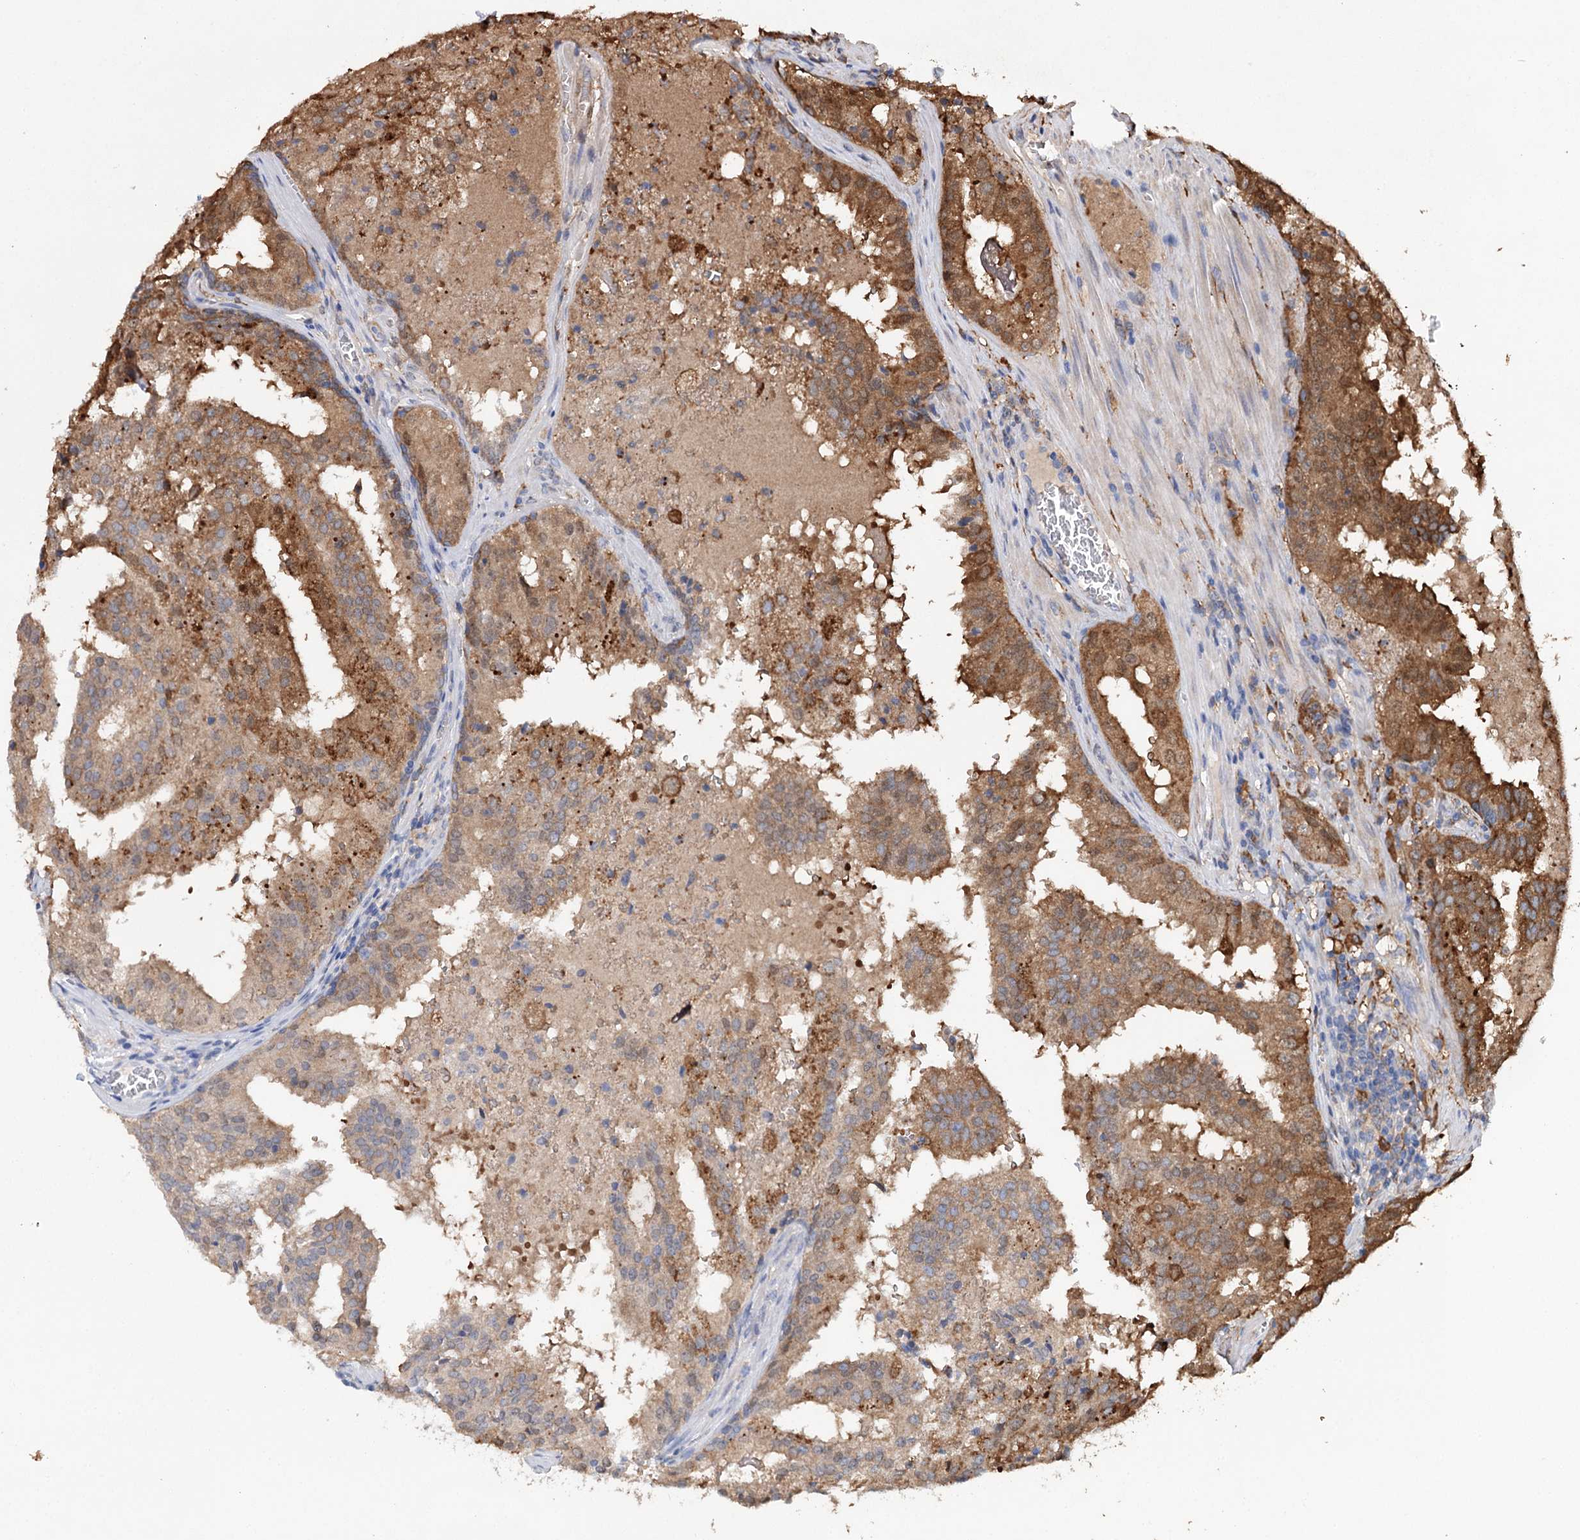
{"staining": {"intensity": "strong", "quantity": "25%-75%", "location": "cytoplasmic/membranous"}, "tissue": "prostate cancer", "cell_type": "Tumor cells", "image_type": "cancer", "snomed": [{"axis": "morphology", "description": "Adenocarcinoma, High grade"}, {"axis": "topography", "description": "Prostate"}], "caption": "A photomicrograph of human prostate adenocarcinoma (high-grade) stained for a protein displays strong cytoplasmic/membranous brown staining in tumor cells.", "gene": "CFAP46", "patient": {"sex": "male", "age": 68}}